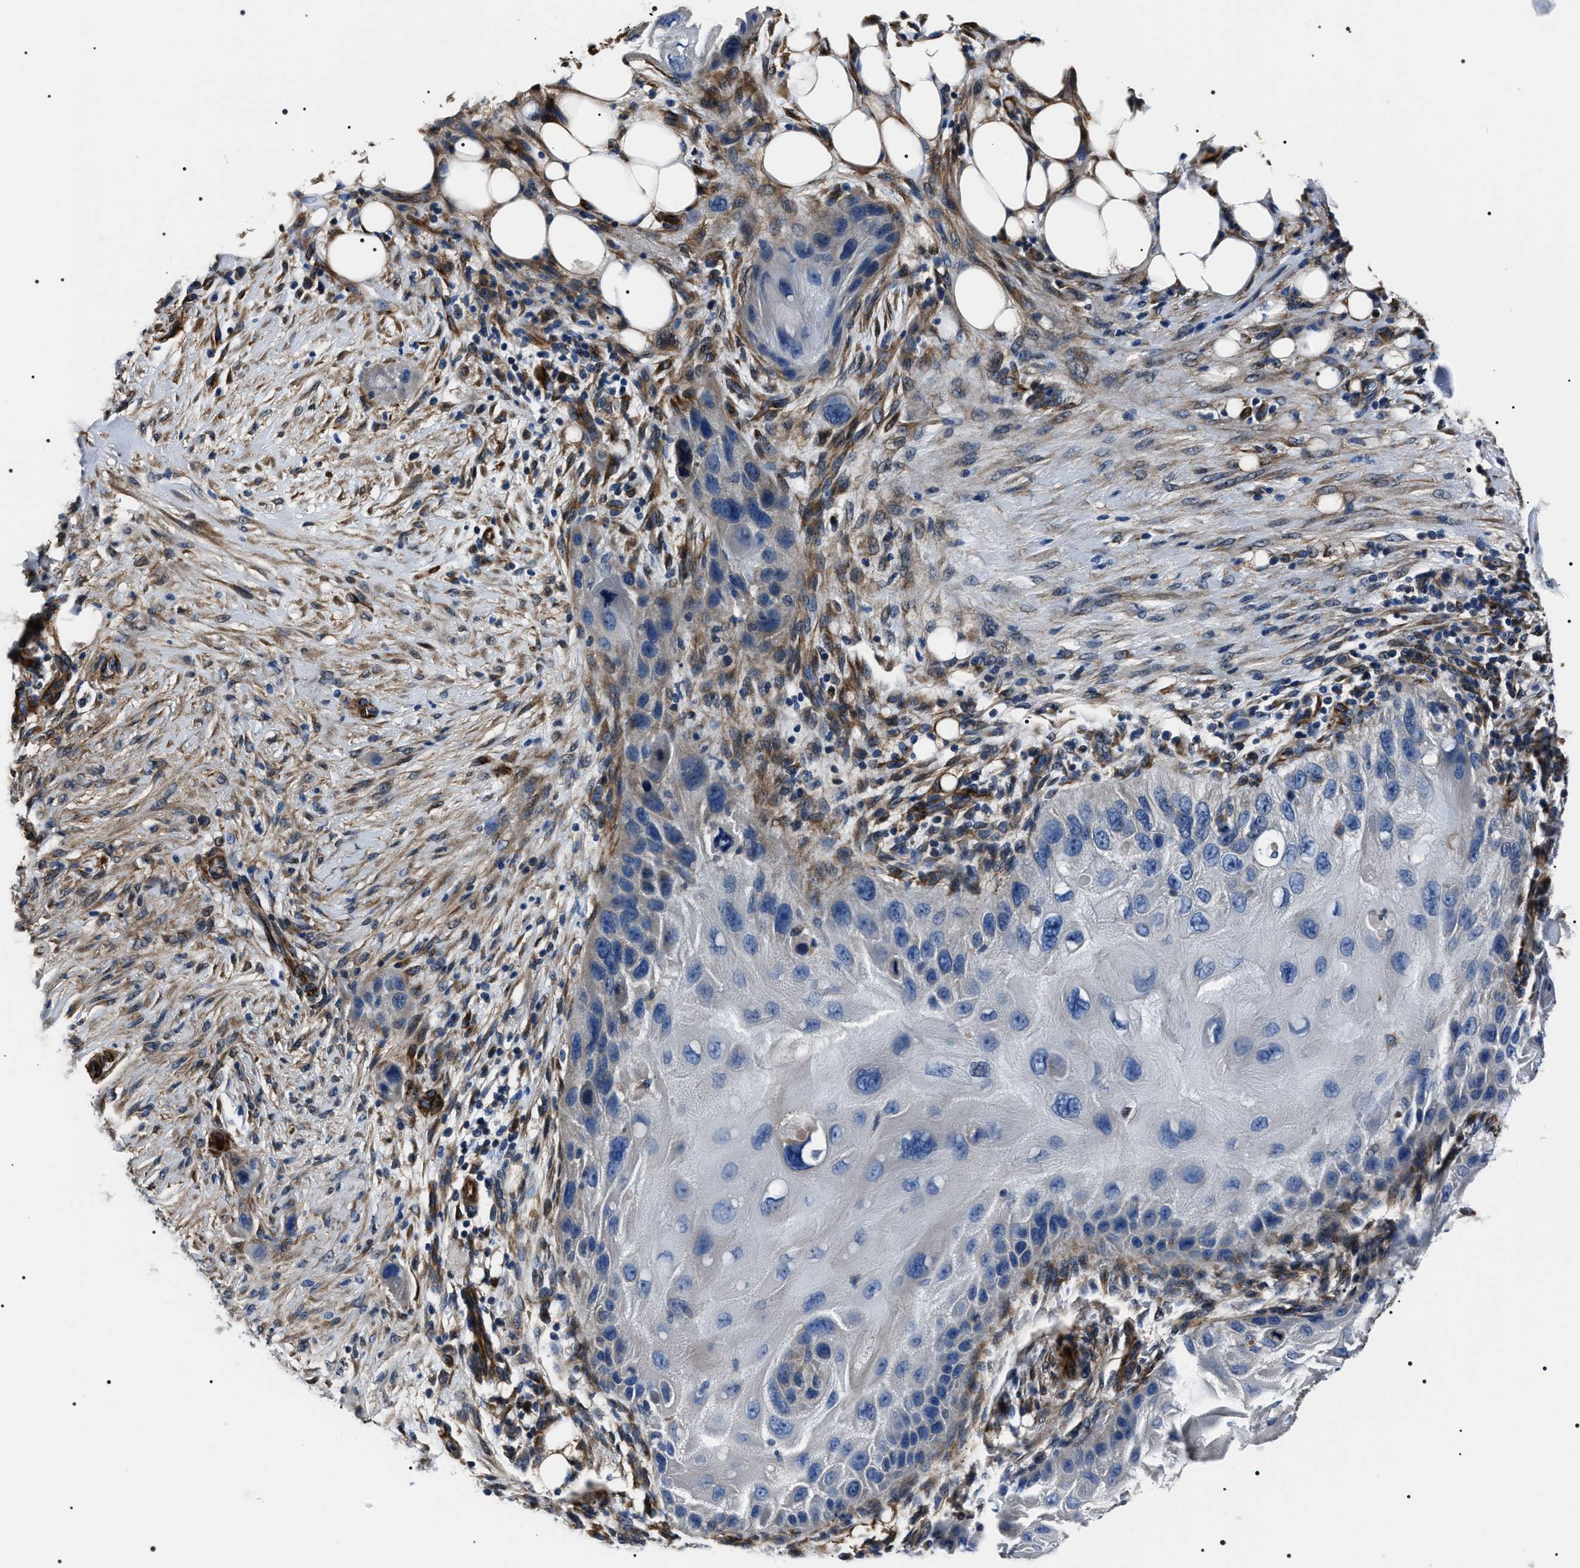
{"staining": {"intensity": "negative", "quantity": "none", "location": "none"}, "tissue": "skin cancer", "cell_type": "Tumor cells", "image_type": "cancer", "snomed": [{"axis": "morphology", "description": "Squamous cell carcinoma, NOS"}, {"axis": "topography", "description": "Skin"}], "caption": "The photomicrograph exhibits no significant positivity in tumor cells of skin cancer (squamous cell carcinoma).", "gene": "BAG2", "patient": {"sex": "female", "age": 77}}